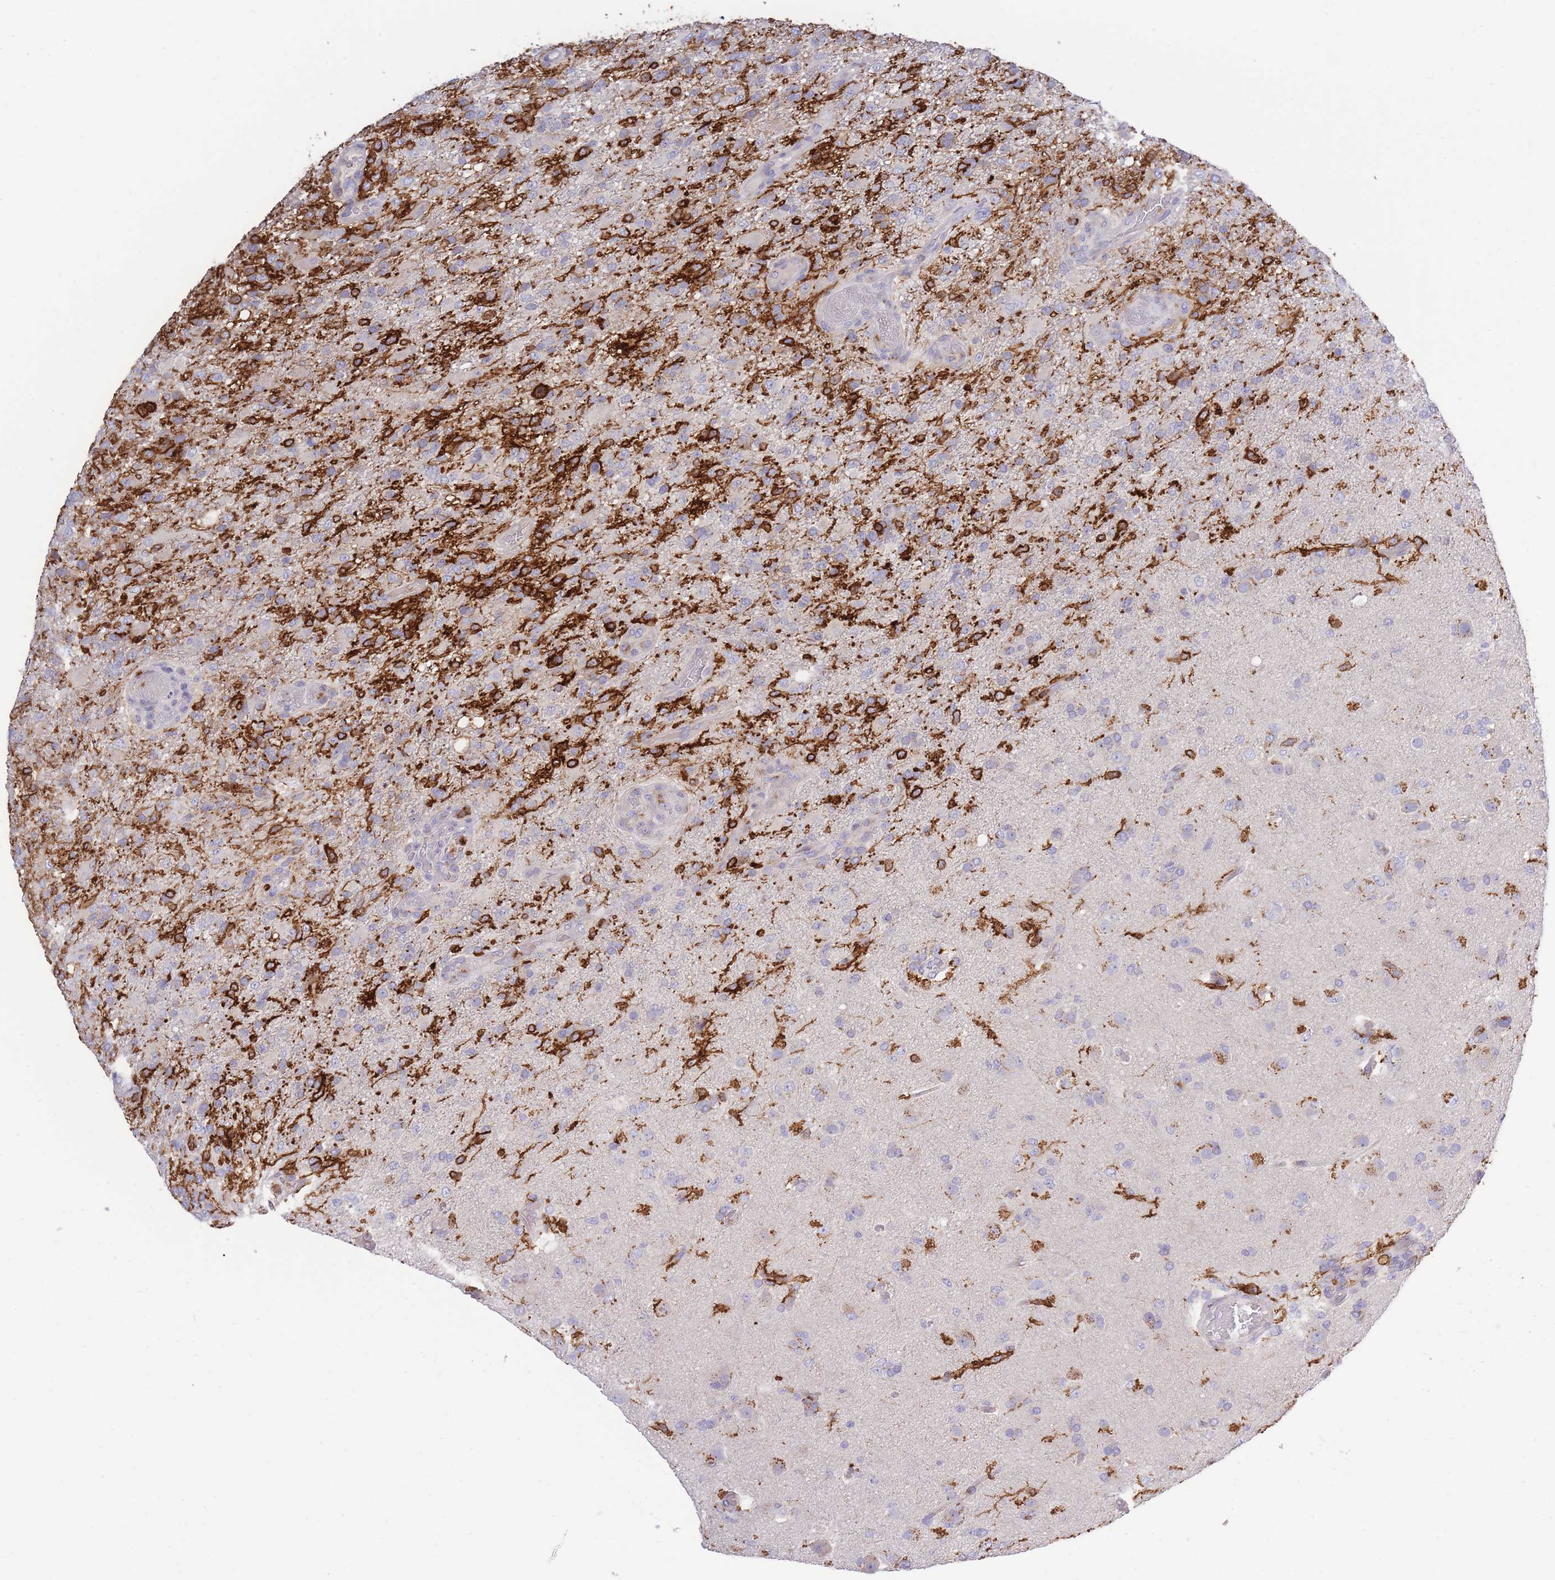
{"staining": {"intensity": "strong", "quantity": "<25%", "location": "cytoplasmic/membranous"}, "tissue": "glioma", "cell_type": "Tumor cells", "image_type": "cancer", "snomed": [{"axis": "morphology", "description": "Glioma, malignant, High grade"}, {"axis": "topography", "description": "Brain"}], "caption": "This histopathology image shows immunohistochemistry staining of human glioma, with medium strong cytoplasmic/membranous staining in about <25% of tumor cells.", "gene": "CENPM", "patient": {"sex": "female", "age": 74}}